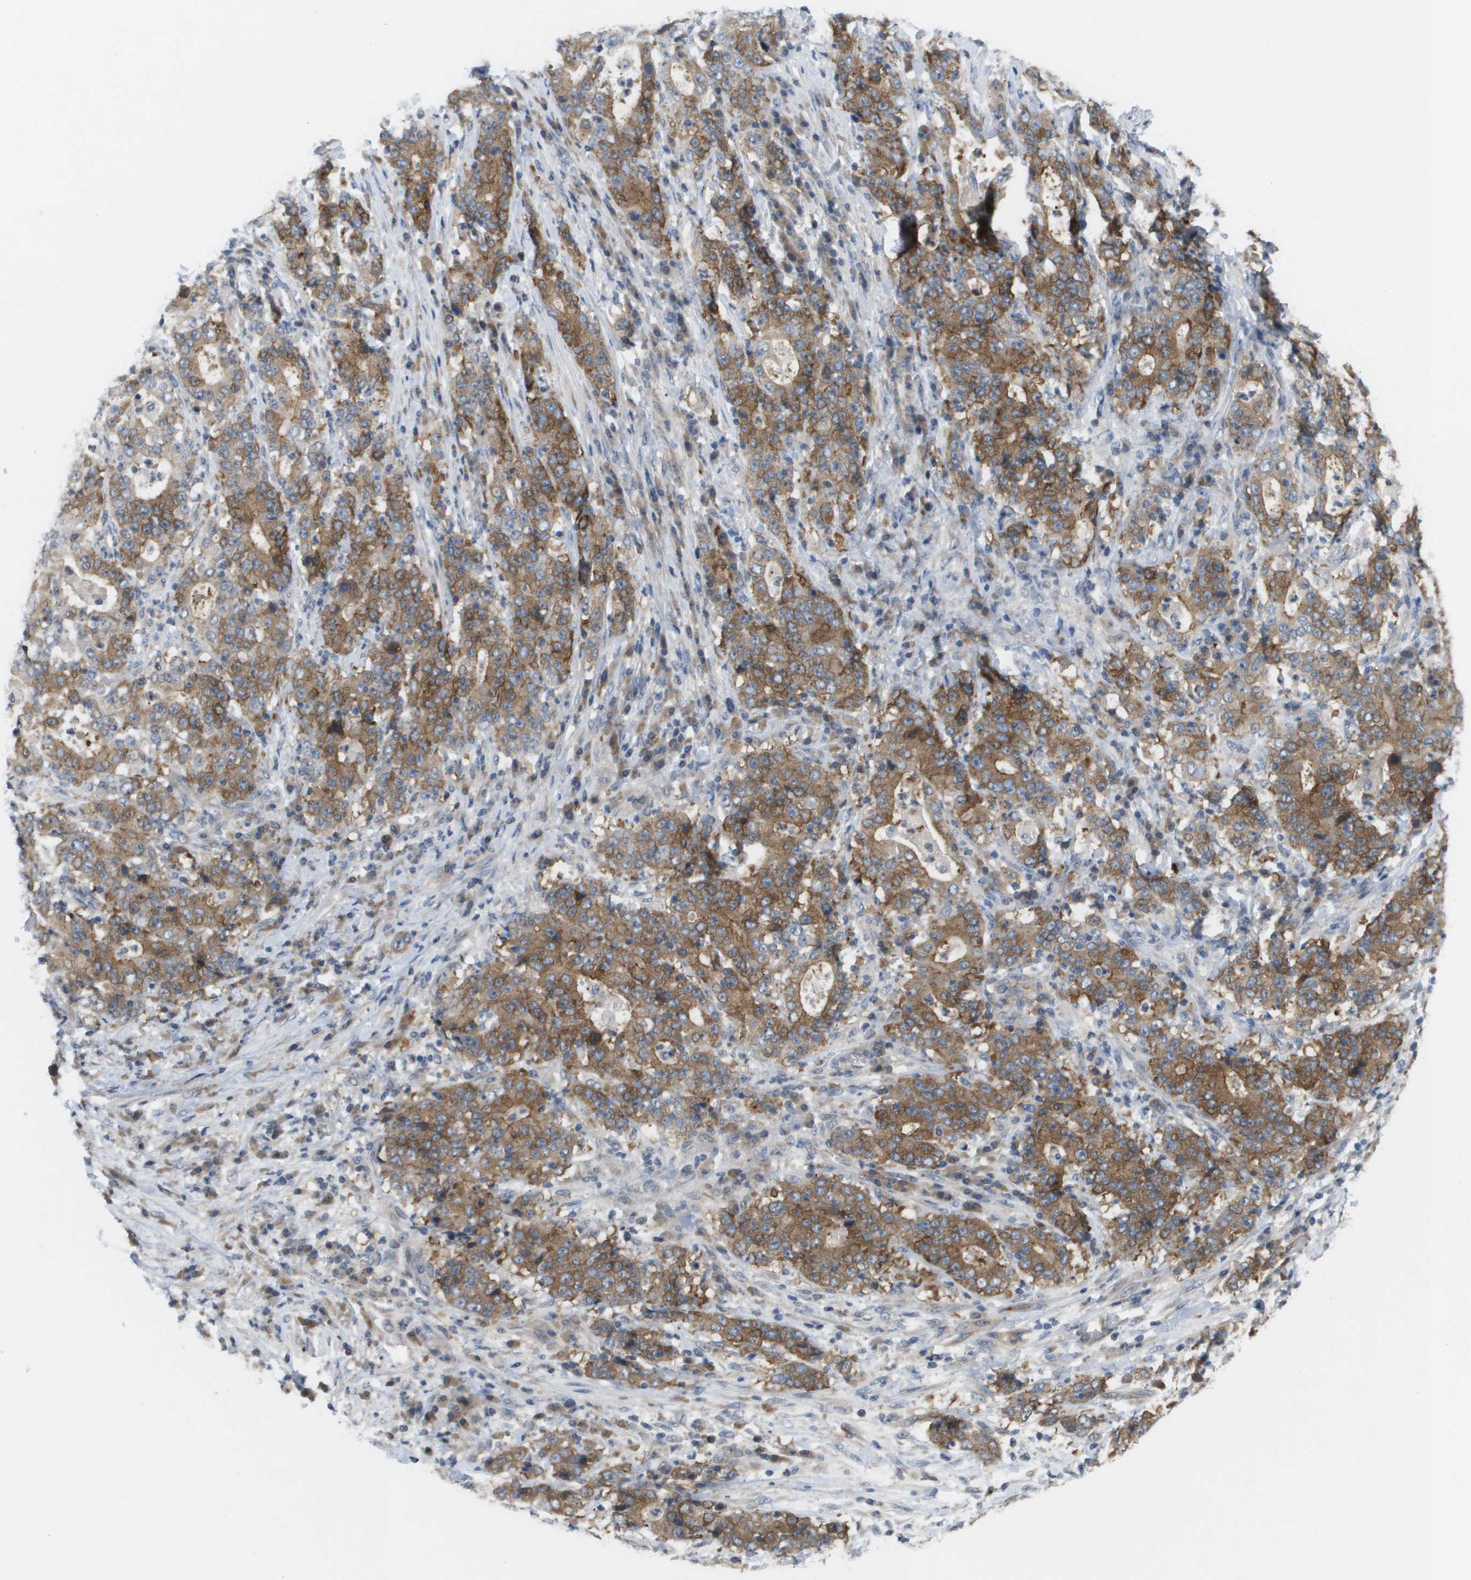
{"staining": {"intensity": "moderate", "quantity": ">75%", "location": "cytoplasmic/membranous"}, "tissue": "stomach cancer", "cell_type": "Tumor cells", "image_type": "cancer", "snomed": [{"axis": "morphology", "description": "Normal tissue, NOS"}, {"axis": "morphology", "description": "Adenocarcinoma, NOS"}, {"axis": "topography", "description": "Stomach, upper"}, {"axis": "topography", "description": "Stomach"}], "caption": "The micrograph reveals a brown stain indicating the presence of a protein in the cytoplasmic/membranous of tumor cells in stomach adenocarcinoma.", "gene": "MARCHF8", "patient": {"sex": "male", "age": 59}}